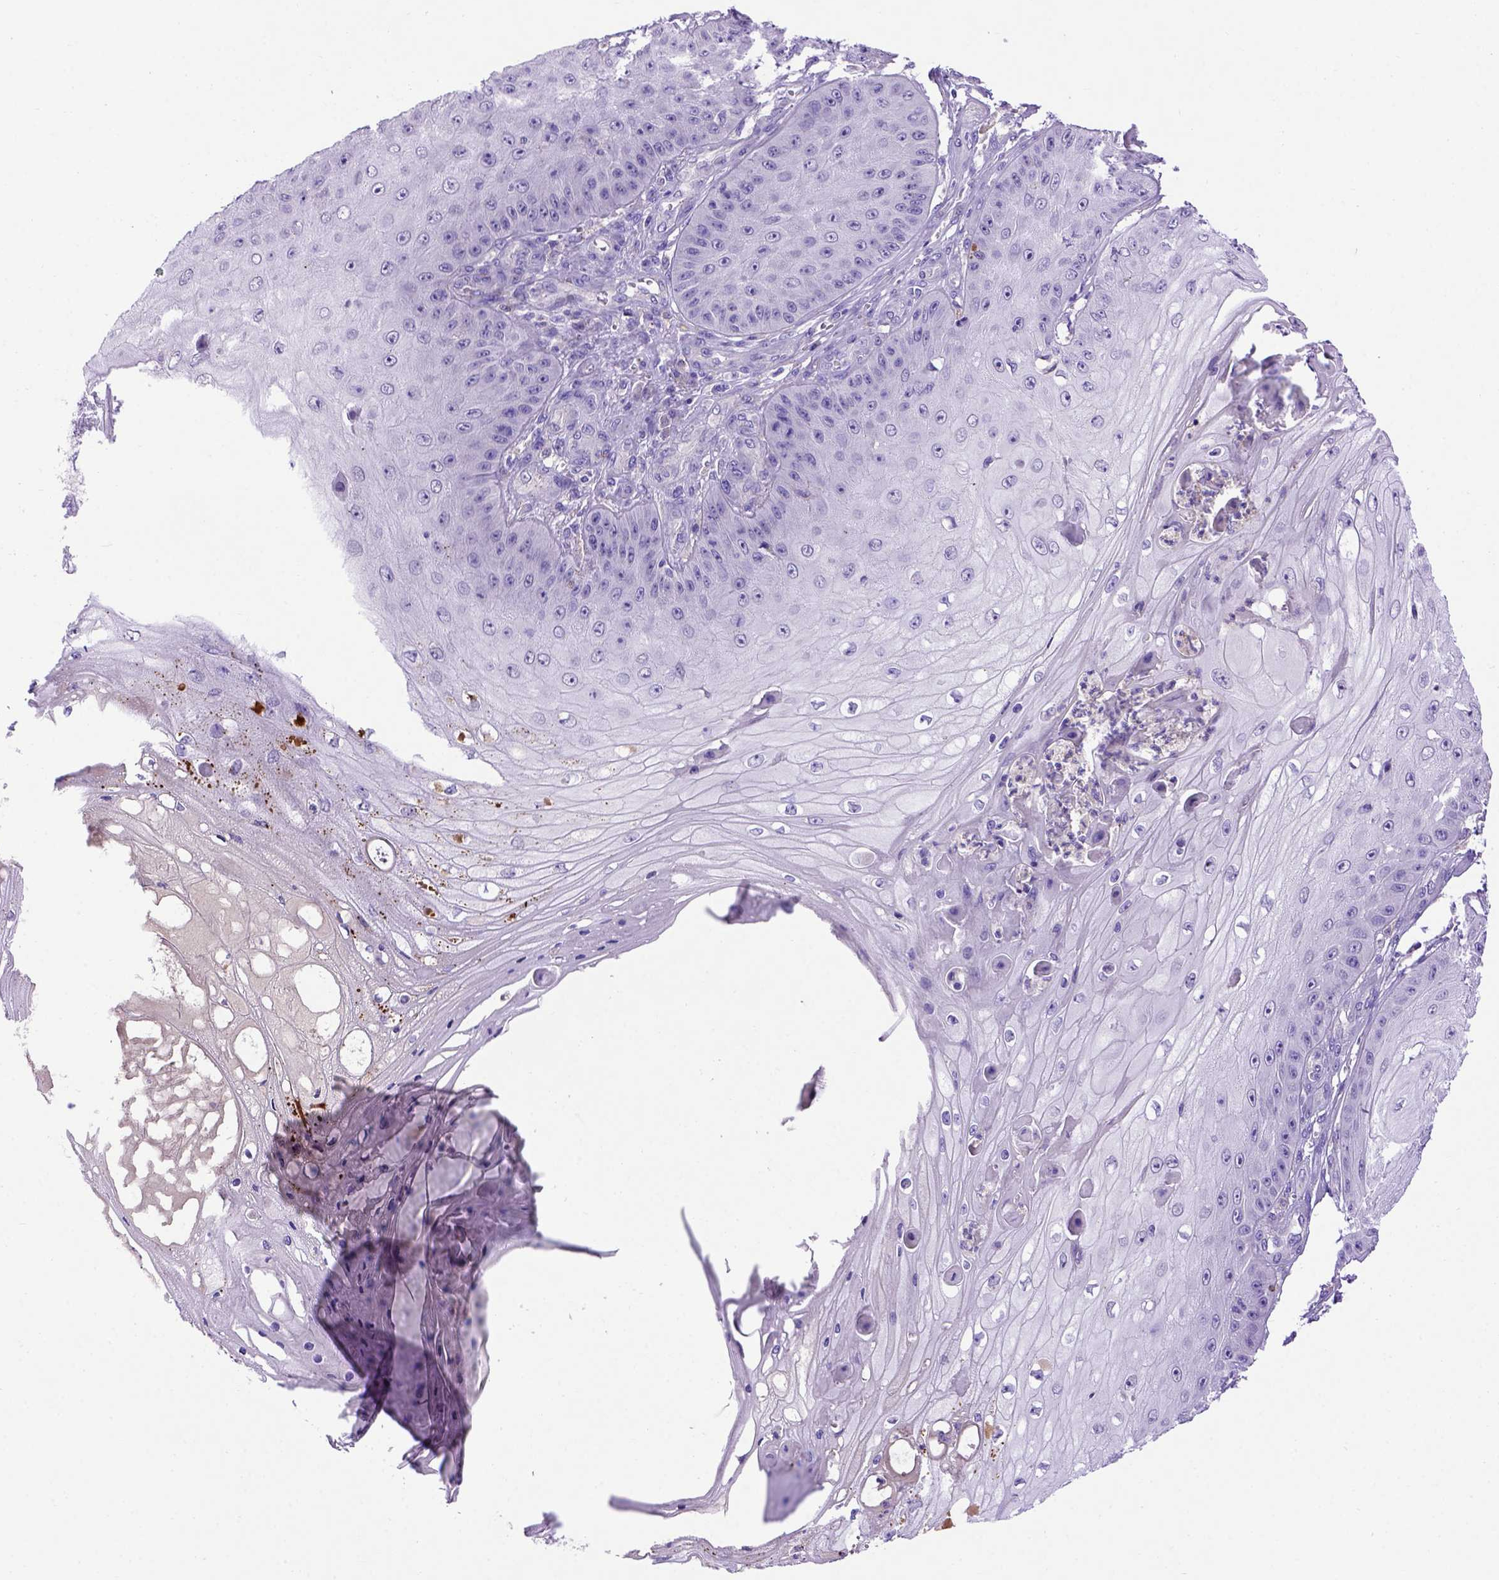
{"staining": {"intensity": "negative", "quantity": "none", "location": "none"}, "tissue": "skin cancer", "cell_type": "Tumor cells", "image_type": "cancer", "snomed": [{"axis": "morphology", "description": "Squamous cell carcinoma, NOS"}, {"axis": "topography", "description": "Skin"}], "caption": "Immunohistochemistry image of neoplastic tissue: skin squamous cell carcinoma stained with DAB shows no significant protein expression in tumor cells. (DAB (3,3'-diaminobenzidine) immunohistochemistry (IHC), high magnification).", "gene": "ADAM12", "patient": {"sex": "male", "age": 70}}